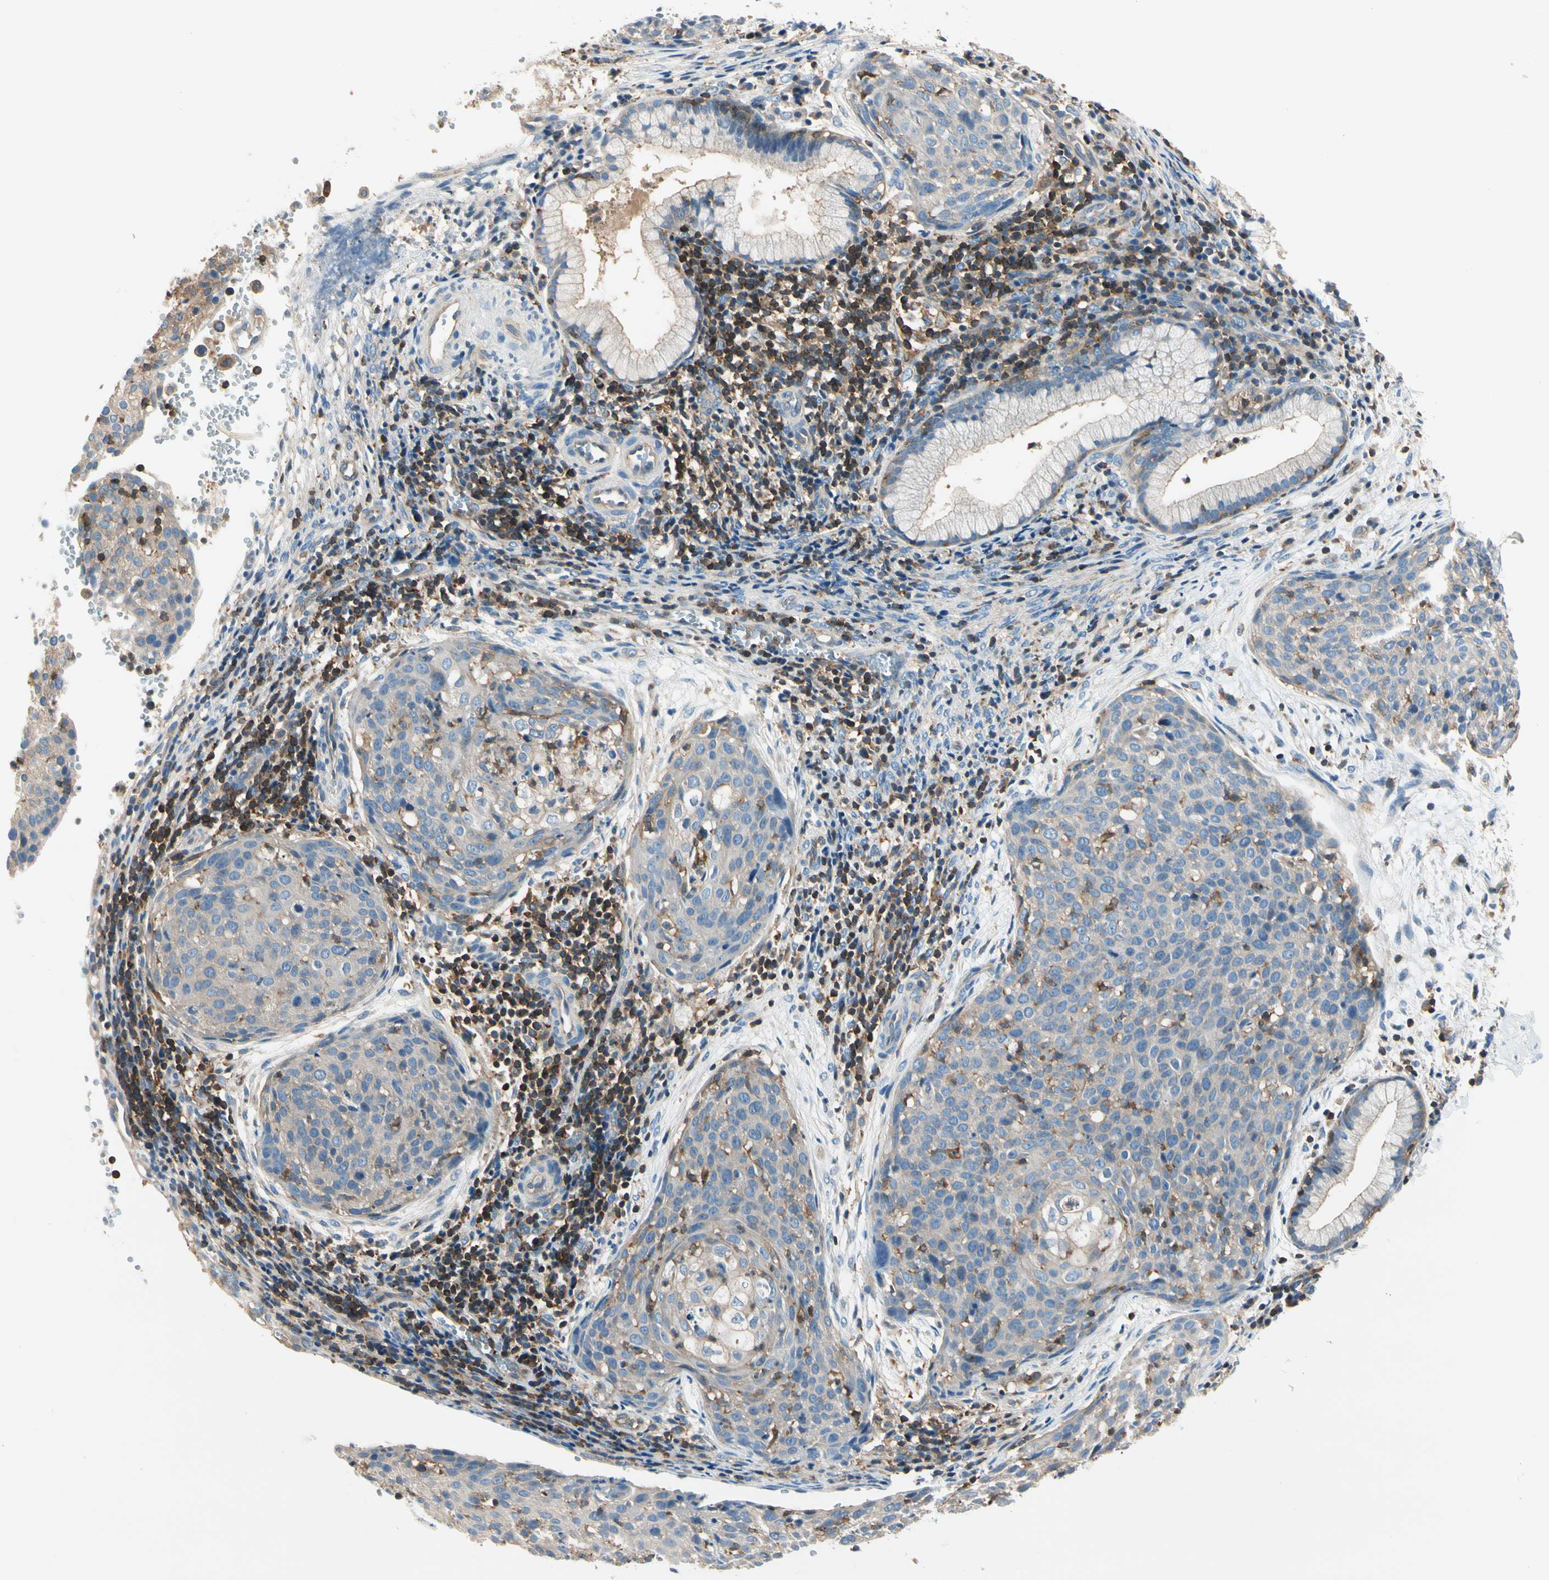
{"staining": {"intensity": "weak", "quantity": "25%-75%", "location": "cytoplasmic/membranous"}, "tissue": "cervical cancer", "cell_type": "Tumor cells", "image_type": "cancer", "snomed": [{"axis": "morphology", "description": "Squamous cell carcinoma, NOS"}, {"axis": "topography", "description": "Cervix"}], "caption": "Weak cytoplasmic/membranous positivity is appreciated in approximately 25%-75% of tumor cells in cervical cancer.", "gene": "CAPZA2", "patient": {"sex": "female", "age": 38}}